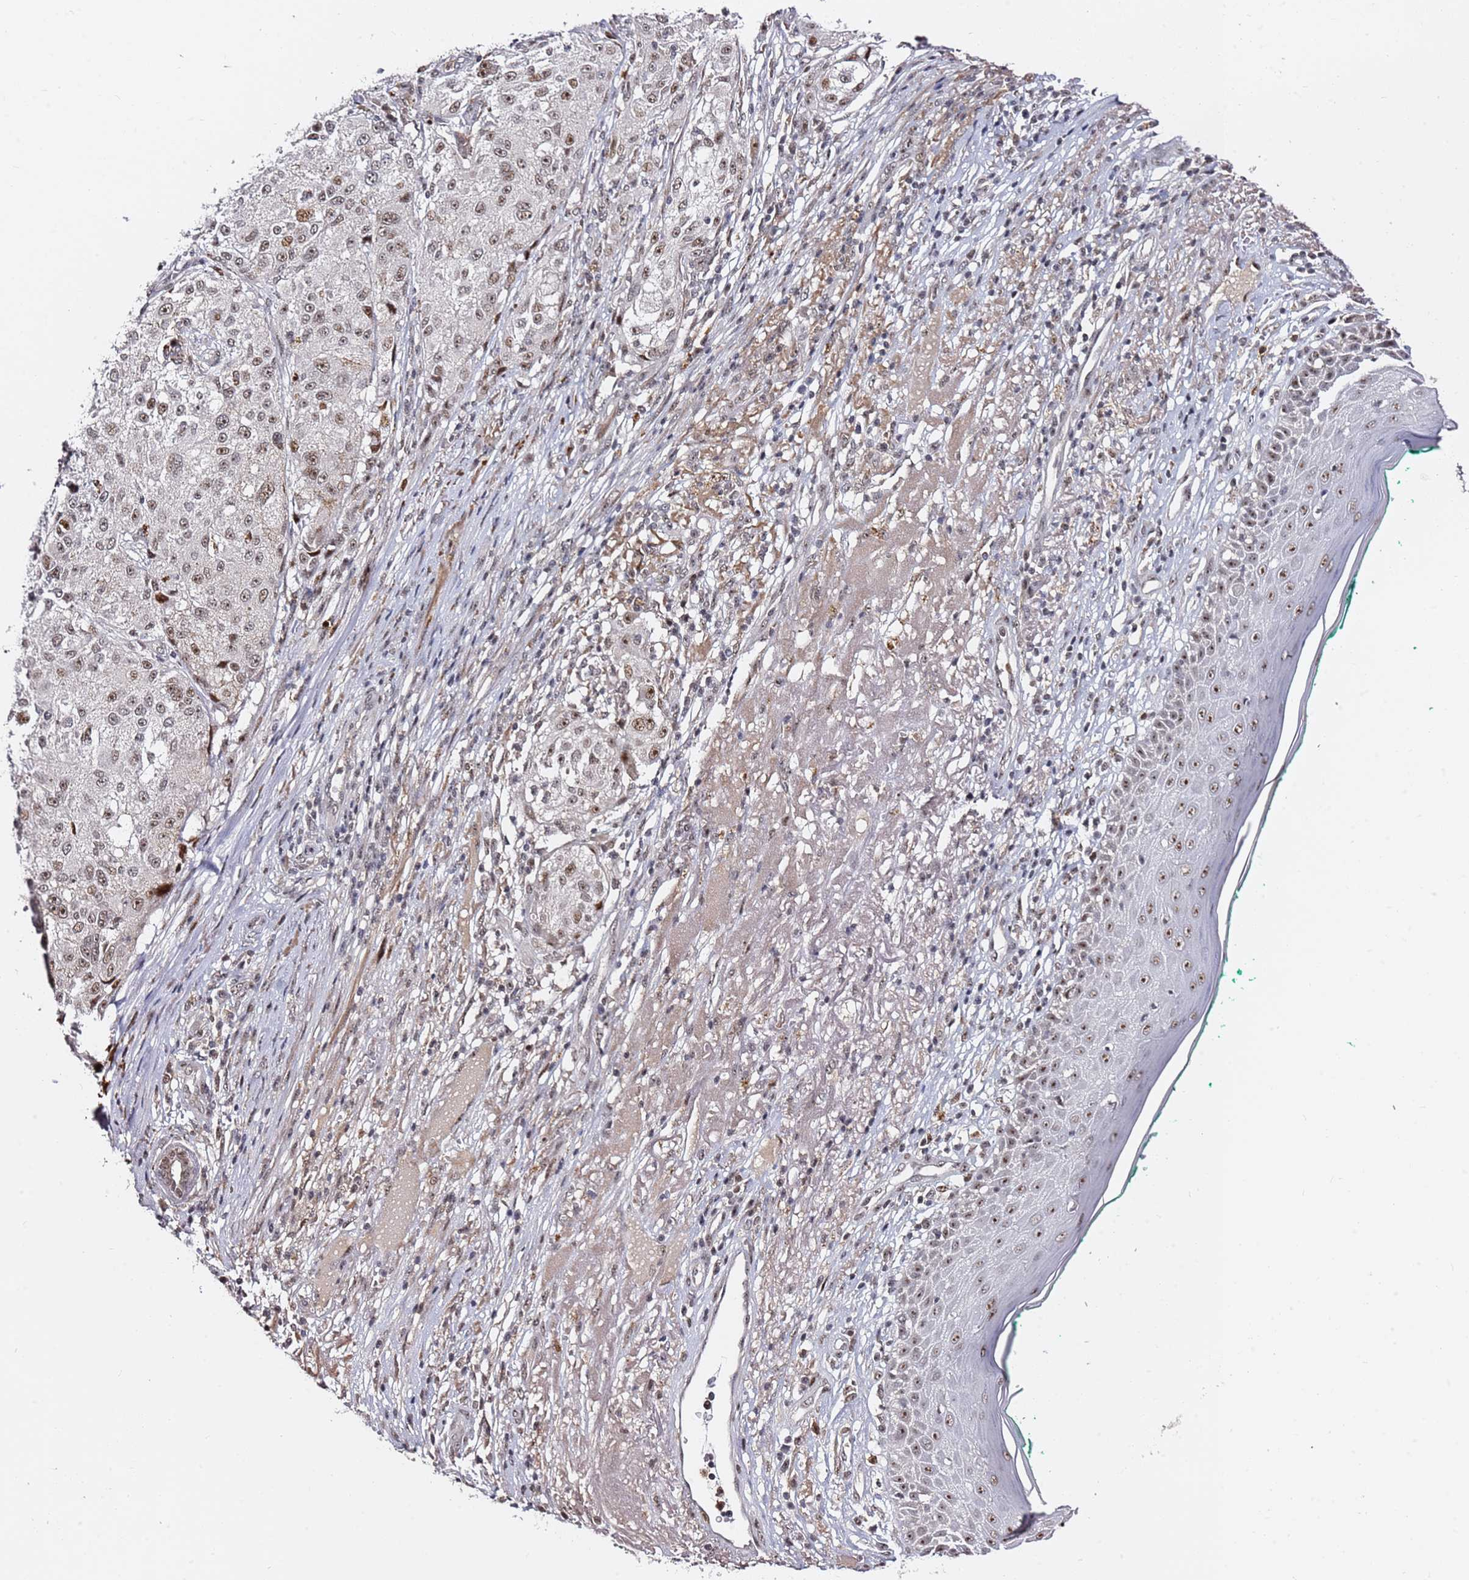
{"staining": {"intensity": "moderate", "quantity": ">75%", "location": "nuclear"}, "tissue": "melanoma", "cell_type": "Tumor cells", "image_type": "cancer", "snomed": [{"axis": "morphology", "description": "Necrosis, NOS"}, {"axis": "morphology", "description": "Malignant melanoma, NOS"}, {"axis": "topography", "description": "Skin"}], "caption": "Immunohistochemistry of melanoma exhibits medium levels of moderate nuclear expression in approximately >75% of tumor cells.", "gene": "FCF1", "patient": {"sex": "female", "age": 87}}